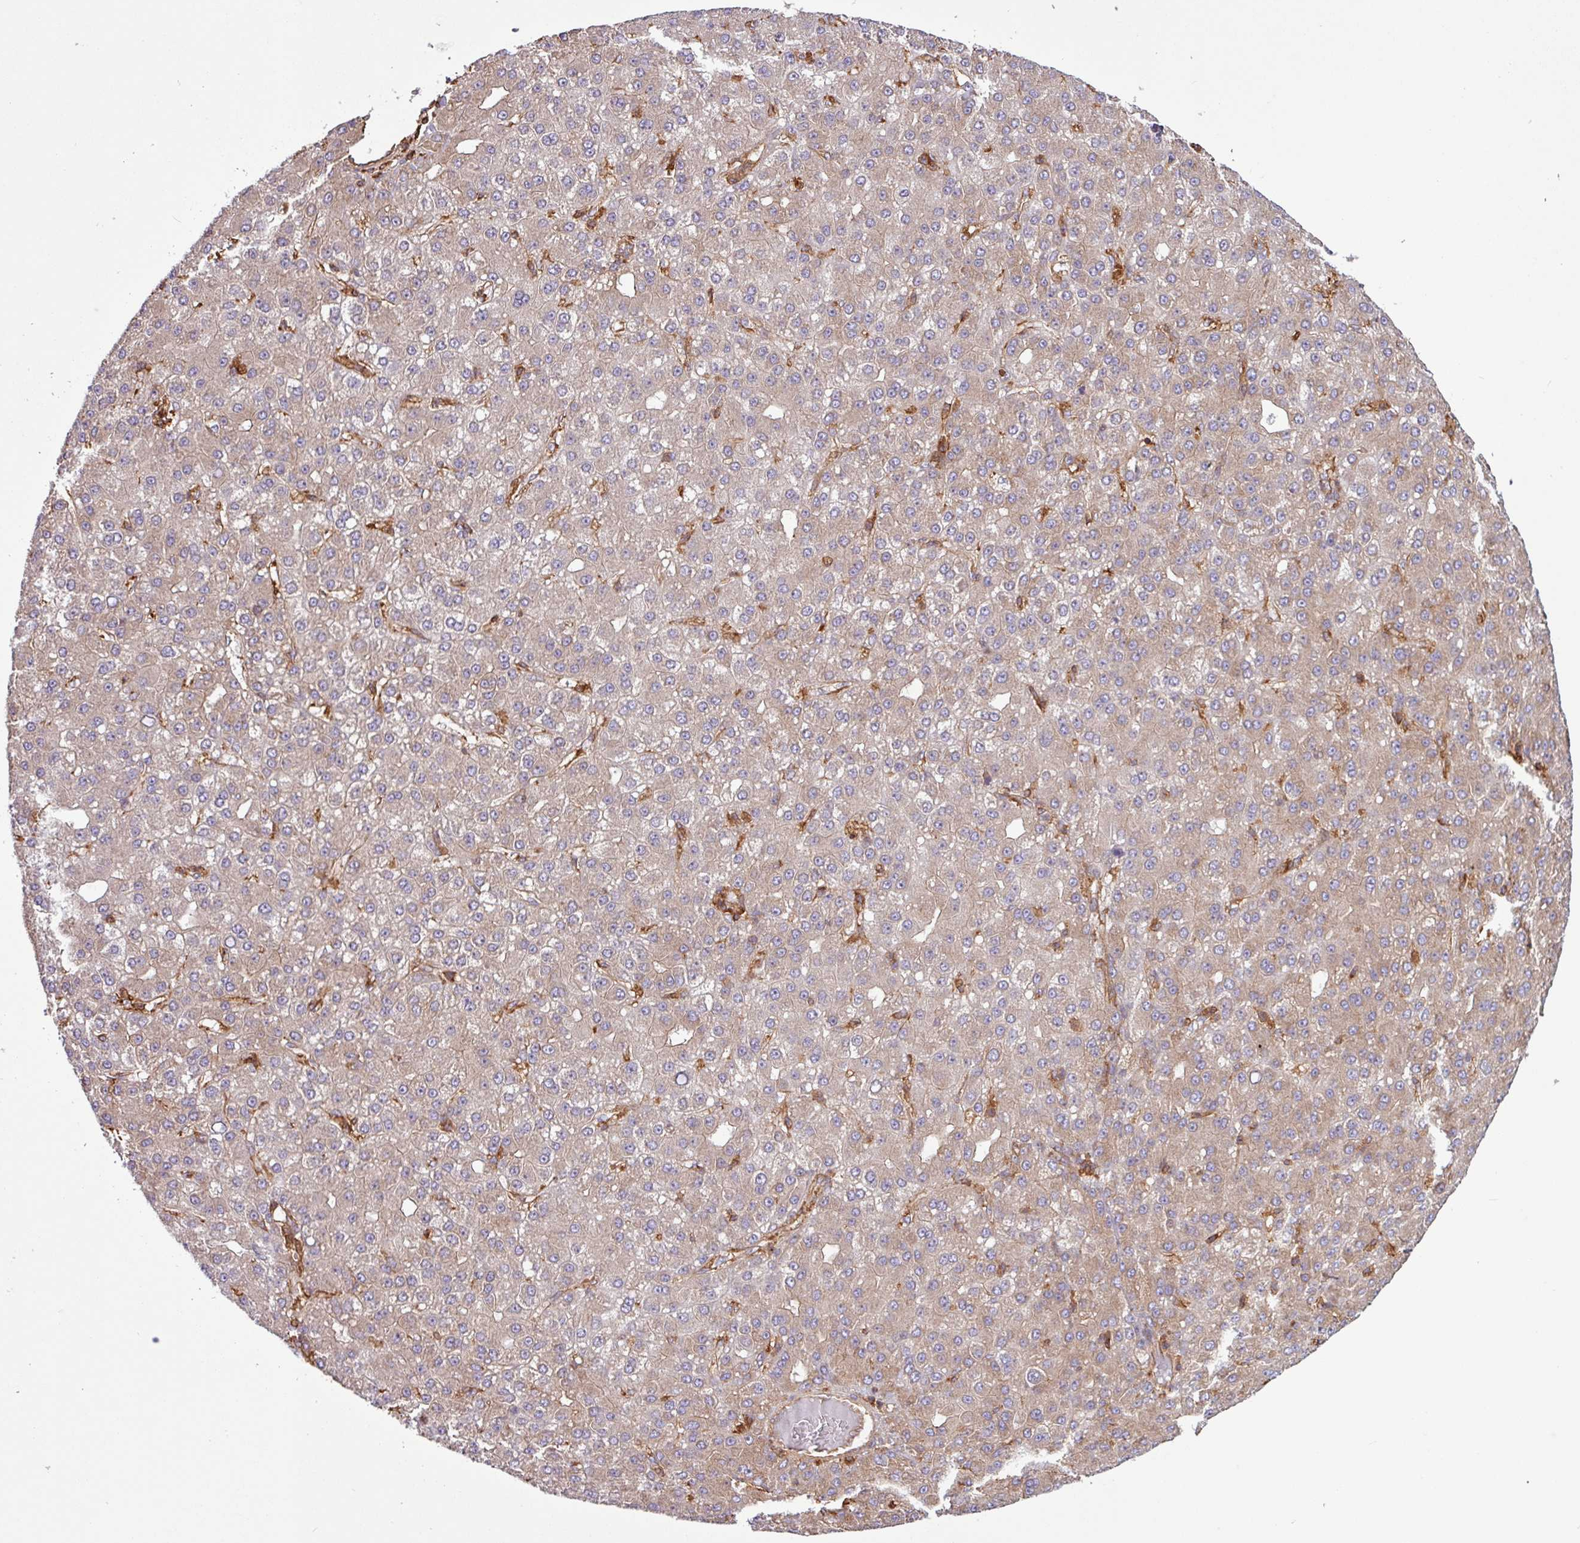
{"staining": {"intensity": "moderate", "quantity": "25%-75%", "location": "cytoplasmic/membranous"}, "tissue": "liver cancer", "cell_type": "Tumor cells", "image_type": "cancer", "snomed": [{"axis": "morphology", "description": "Carcinoma, Hepatocellular, NOS"}, {"axis": "topography", "description": "Liver"}], "caption": "Human hepatocellular carcinoma (liver) stained with a protein marker reveals moderate staining in tumor cells.", "gene": "ACTR3", "patient": {"sex": "male", "age": 67}}